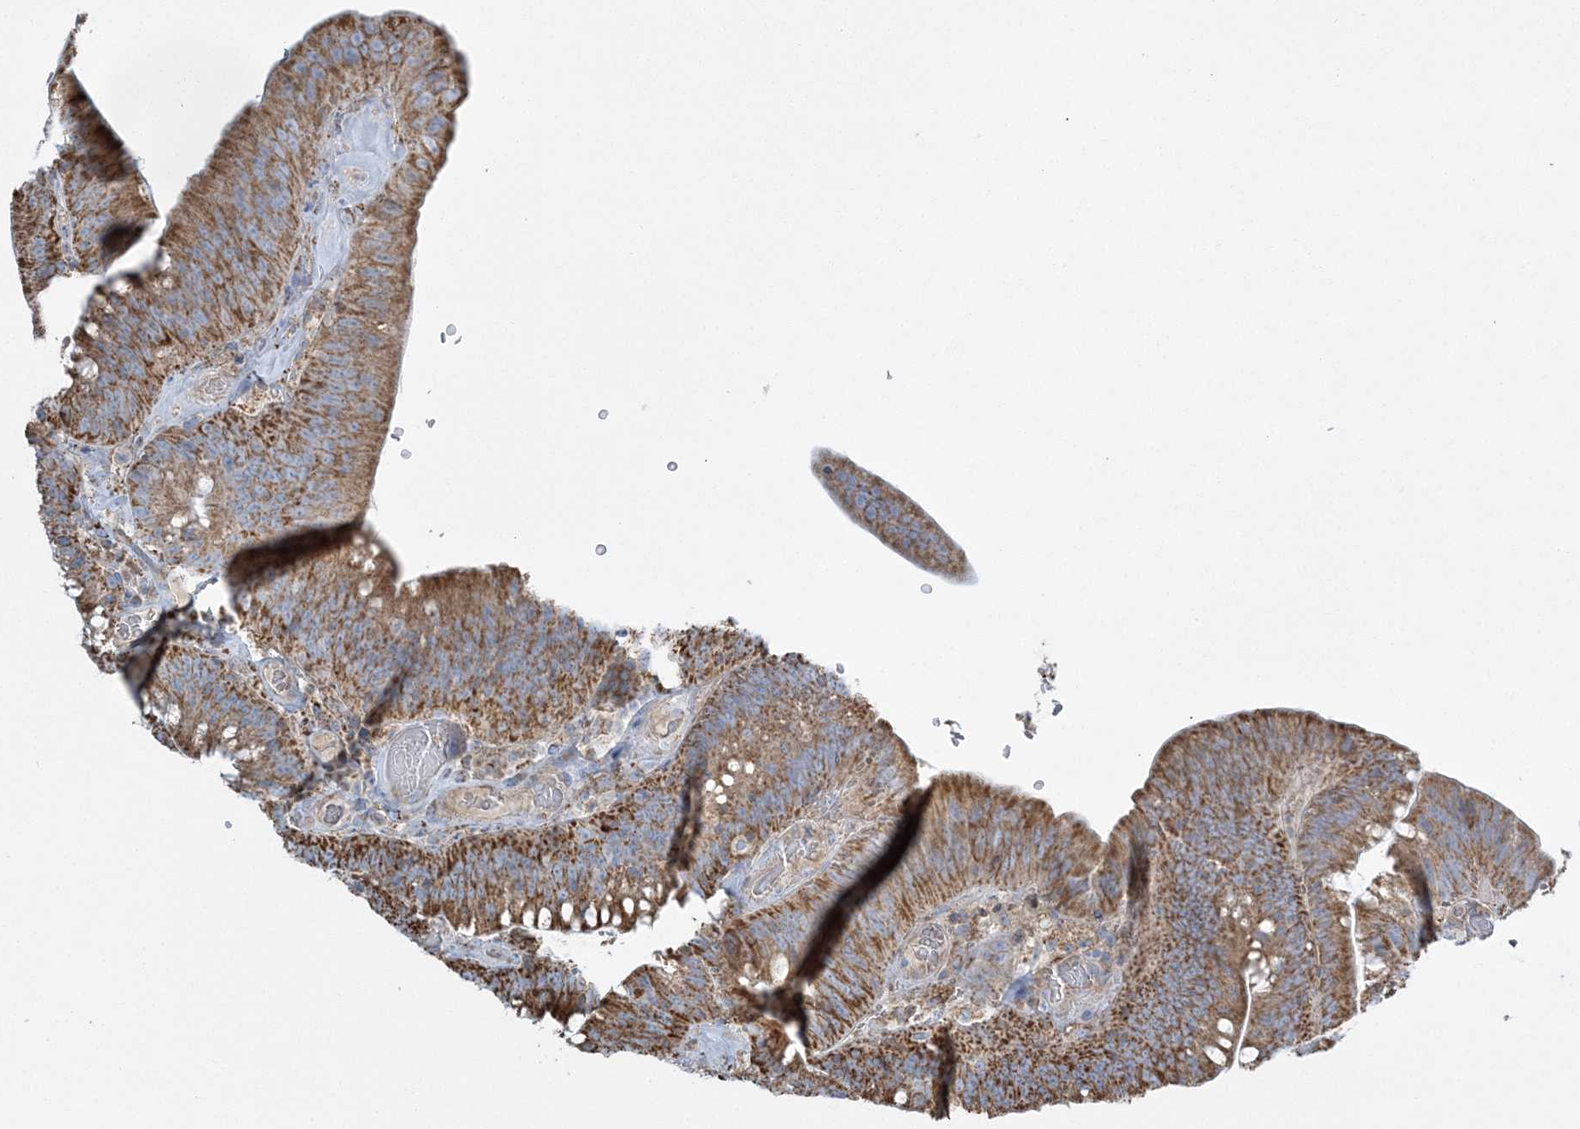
{"staining": {"intensity": "strong", "quantity": ">75%", "location": "cytoplasmic/membranous"}, "tissue": "colorectal cancer", "cell_type": "Tumor cells", "image_type": "cancer", "snomed": [{"axis": "morphology", "description": "Normal tissue, NOS"}, {"axis": "topography", "description": "Colon"}], "caption": "Immunohistochemistry of colorectal cancer shows high levels of strong cytoplasmic/membranous positivity in about >75% of tumor cells.", "gene": "RAB11FIP3", "patient": {"sex": "female", "age": 82}}